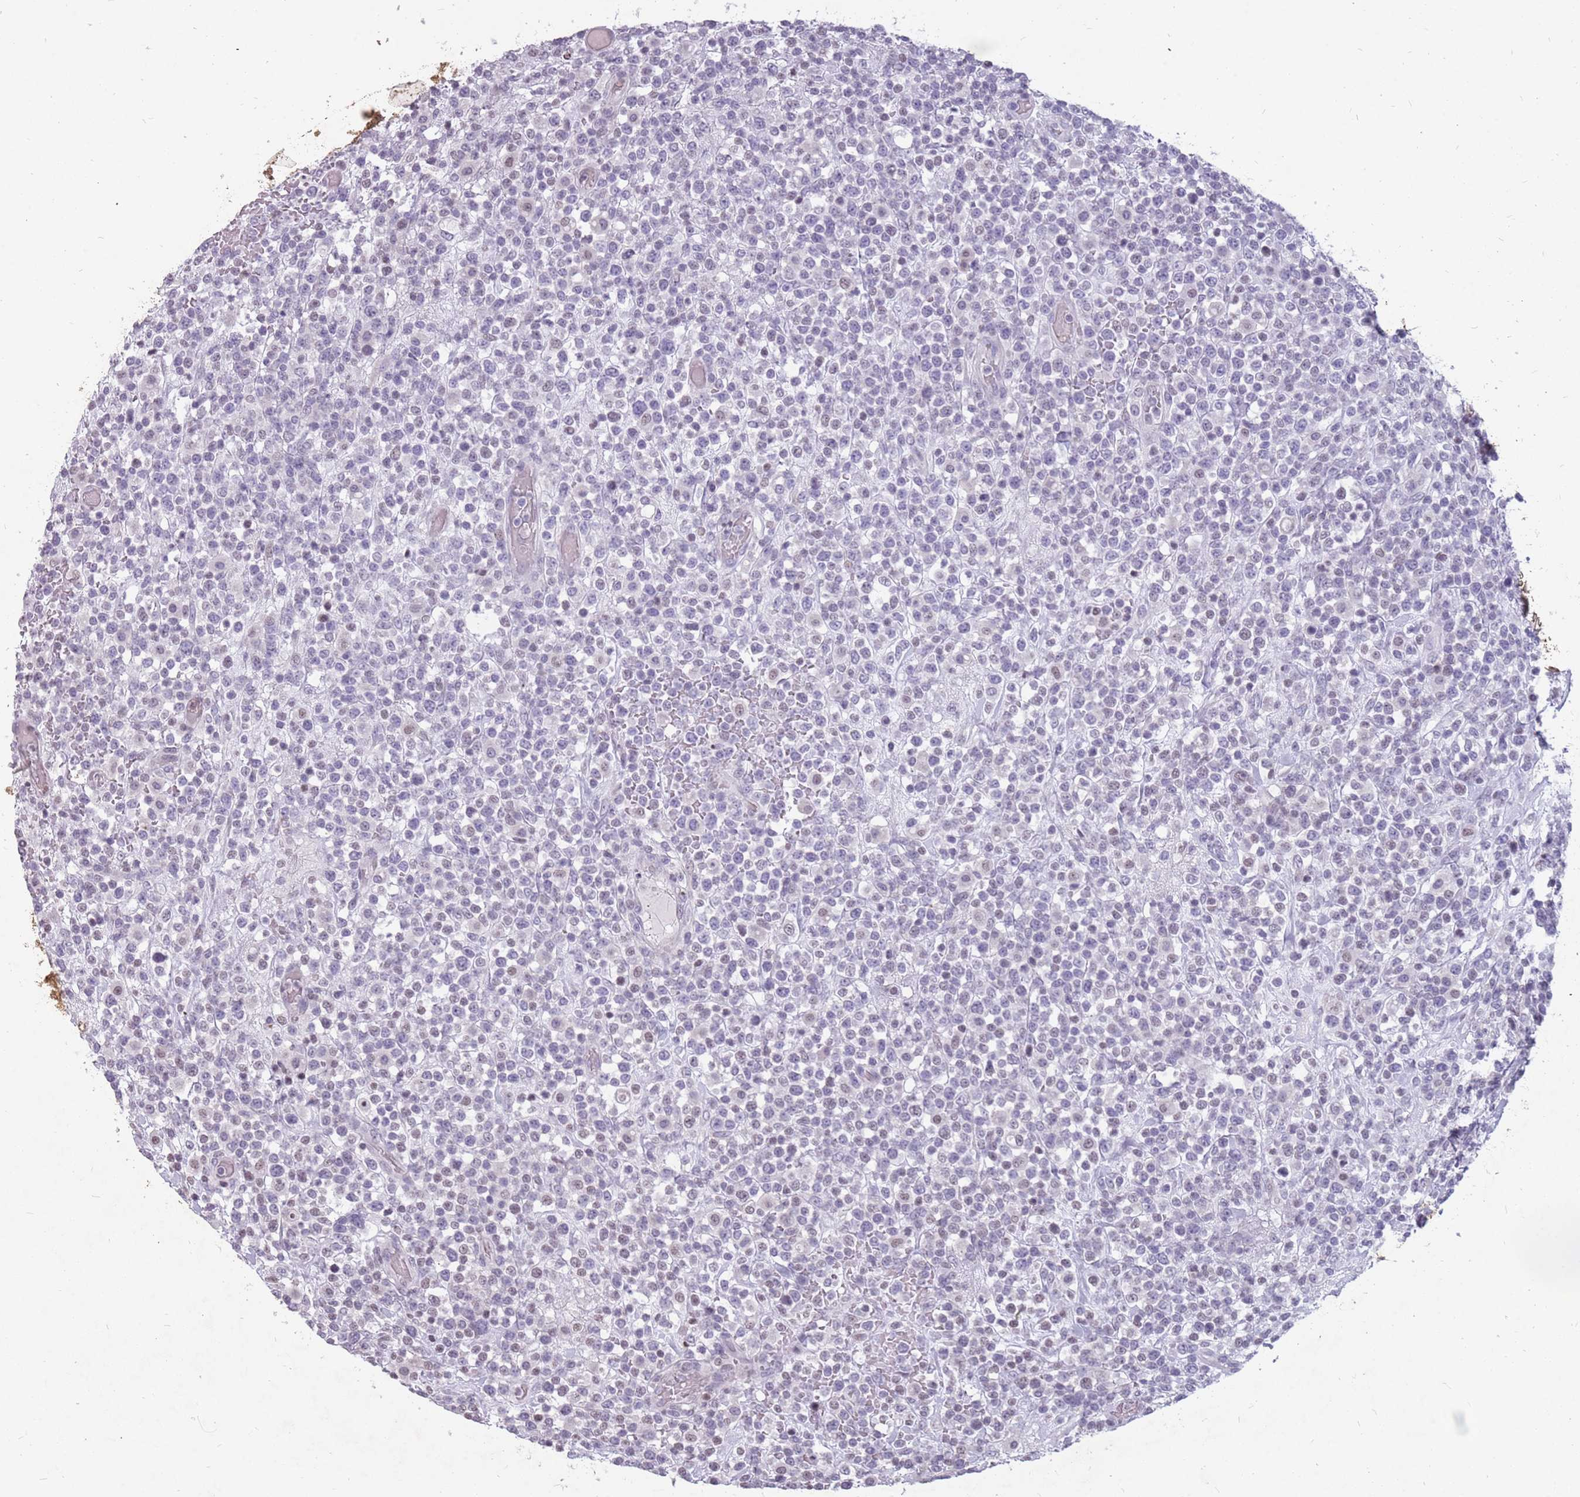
{"staining": {"intensity": "negative", "quantity": "none", "location": "none"}, "tissue": "lymphoma", "cell_type": "Tumor cells", "image_type": "cancer", "snomed": [{"axis": "morphology", "description": "Malignant lymphoma, non-Hodgkin's type, High grade"}, {"axis": "topography", "description": "Colon"}], "caption": "A photomicrograph of human malignant lymphoma, non-Hodgkin's type (high-grade) is negative for staining in tumor cells.", "gene": "NEK6", "patient": {"sex": "female", "age": 53}}